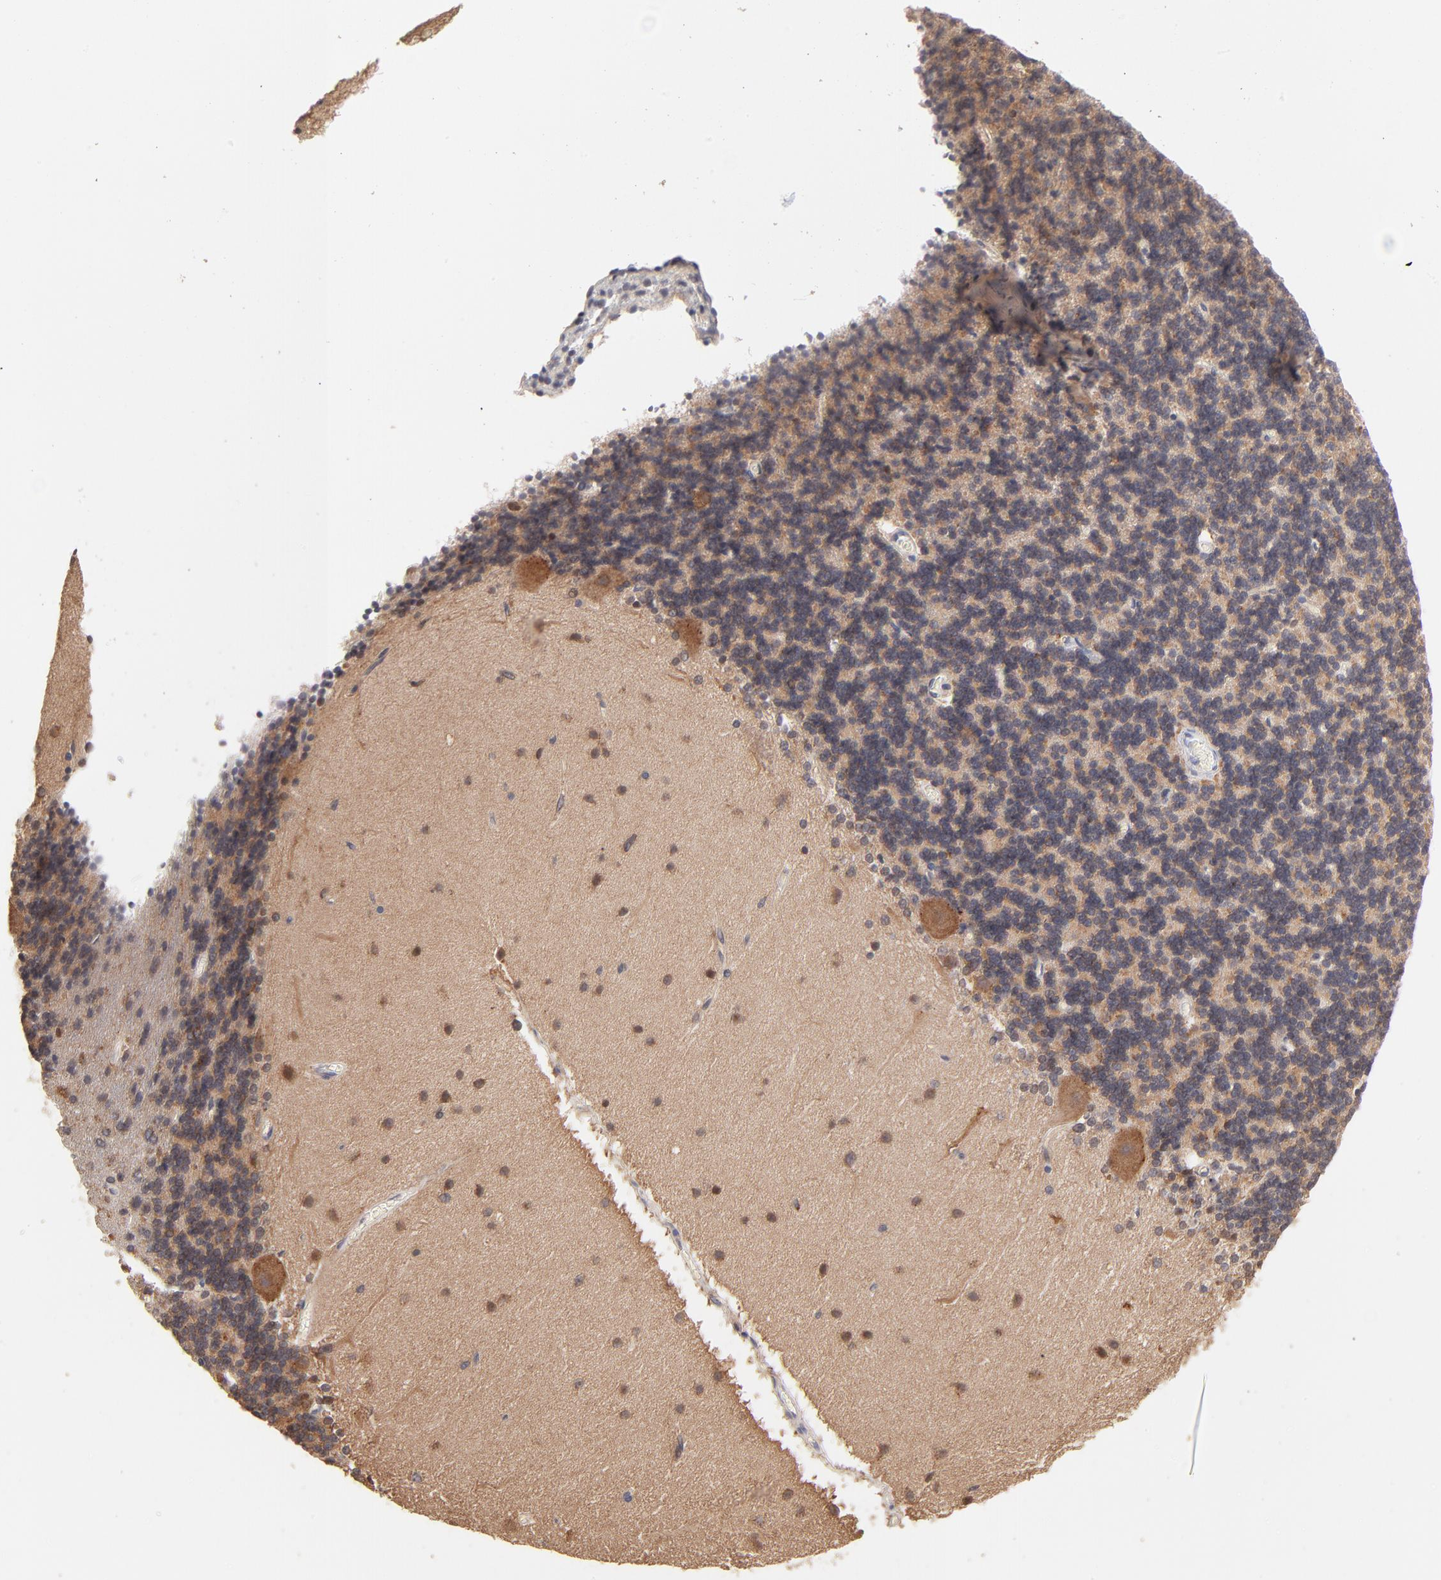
{"staining": {"intensity": "weak", "quantity": ">75%", "location": "cytoplasmic/membranous"}, "tissue": "cerebellum", "cell_type": "Cells in granular layer", "image_type": "normal", "snomed": [{"axis": "morphology", "description": "Normal tissue, NOS"}, {"axis": "topography", "description": "Cerebellum"}], "caption": "The image reveals staining of normal cerebellum, revealing weak cytoplasmic/membranous protein positivity (brown color) within cells in granular layer.", "gene": "IVNS1ABP", "patient": {"sex": "female", "age": 54}}